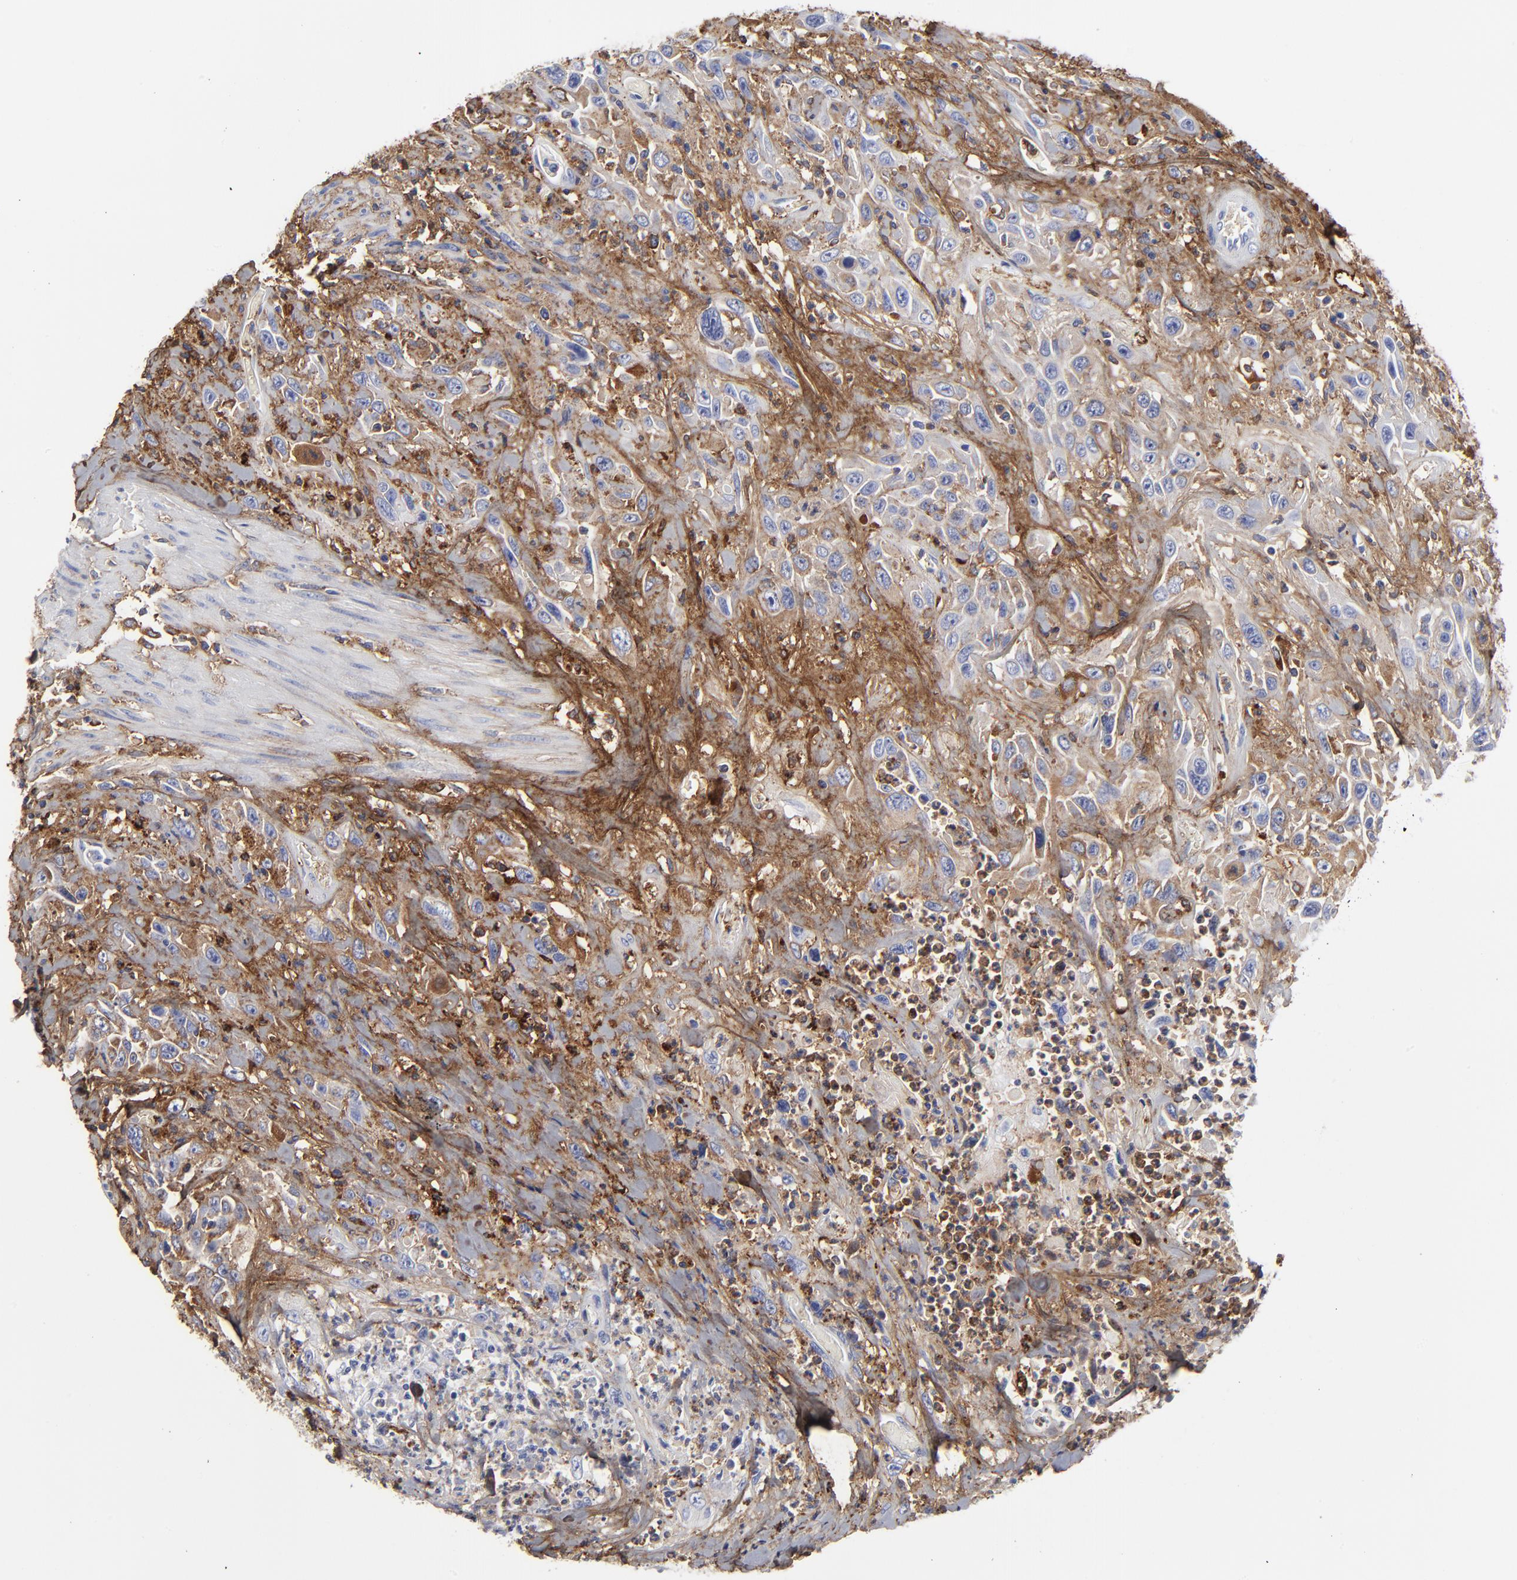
{"staining": {"intensity": "moderate", "quantity": ">75%", "location": "cytoplasmic/membranous"}, "tissue": "urothelial cancer", "cell_type": "Tumor cells", "image_type": "cancer", "snomed": [{"axis": "morphology", "description": "Urothelial carcinoma, High grade"}, {"axis": "topography", "description": "Urinary bladder"}], "caption": "Tumor cells demonstrate moderate cytoplasmic/membranous positivity in about >75% of cells in urothelial cancer.", "gene": "DCN", "patient": {"sex": "female", "age": 84}}